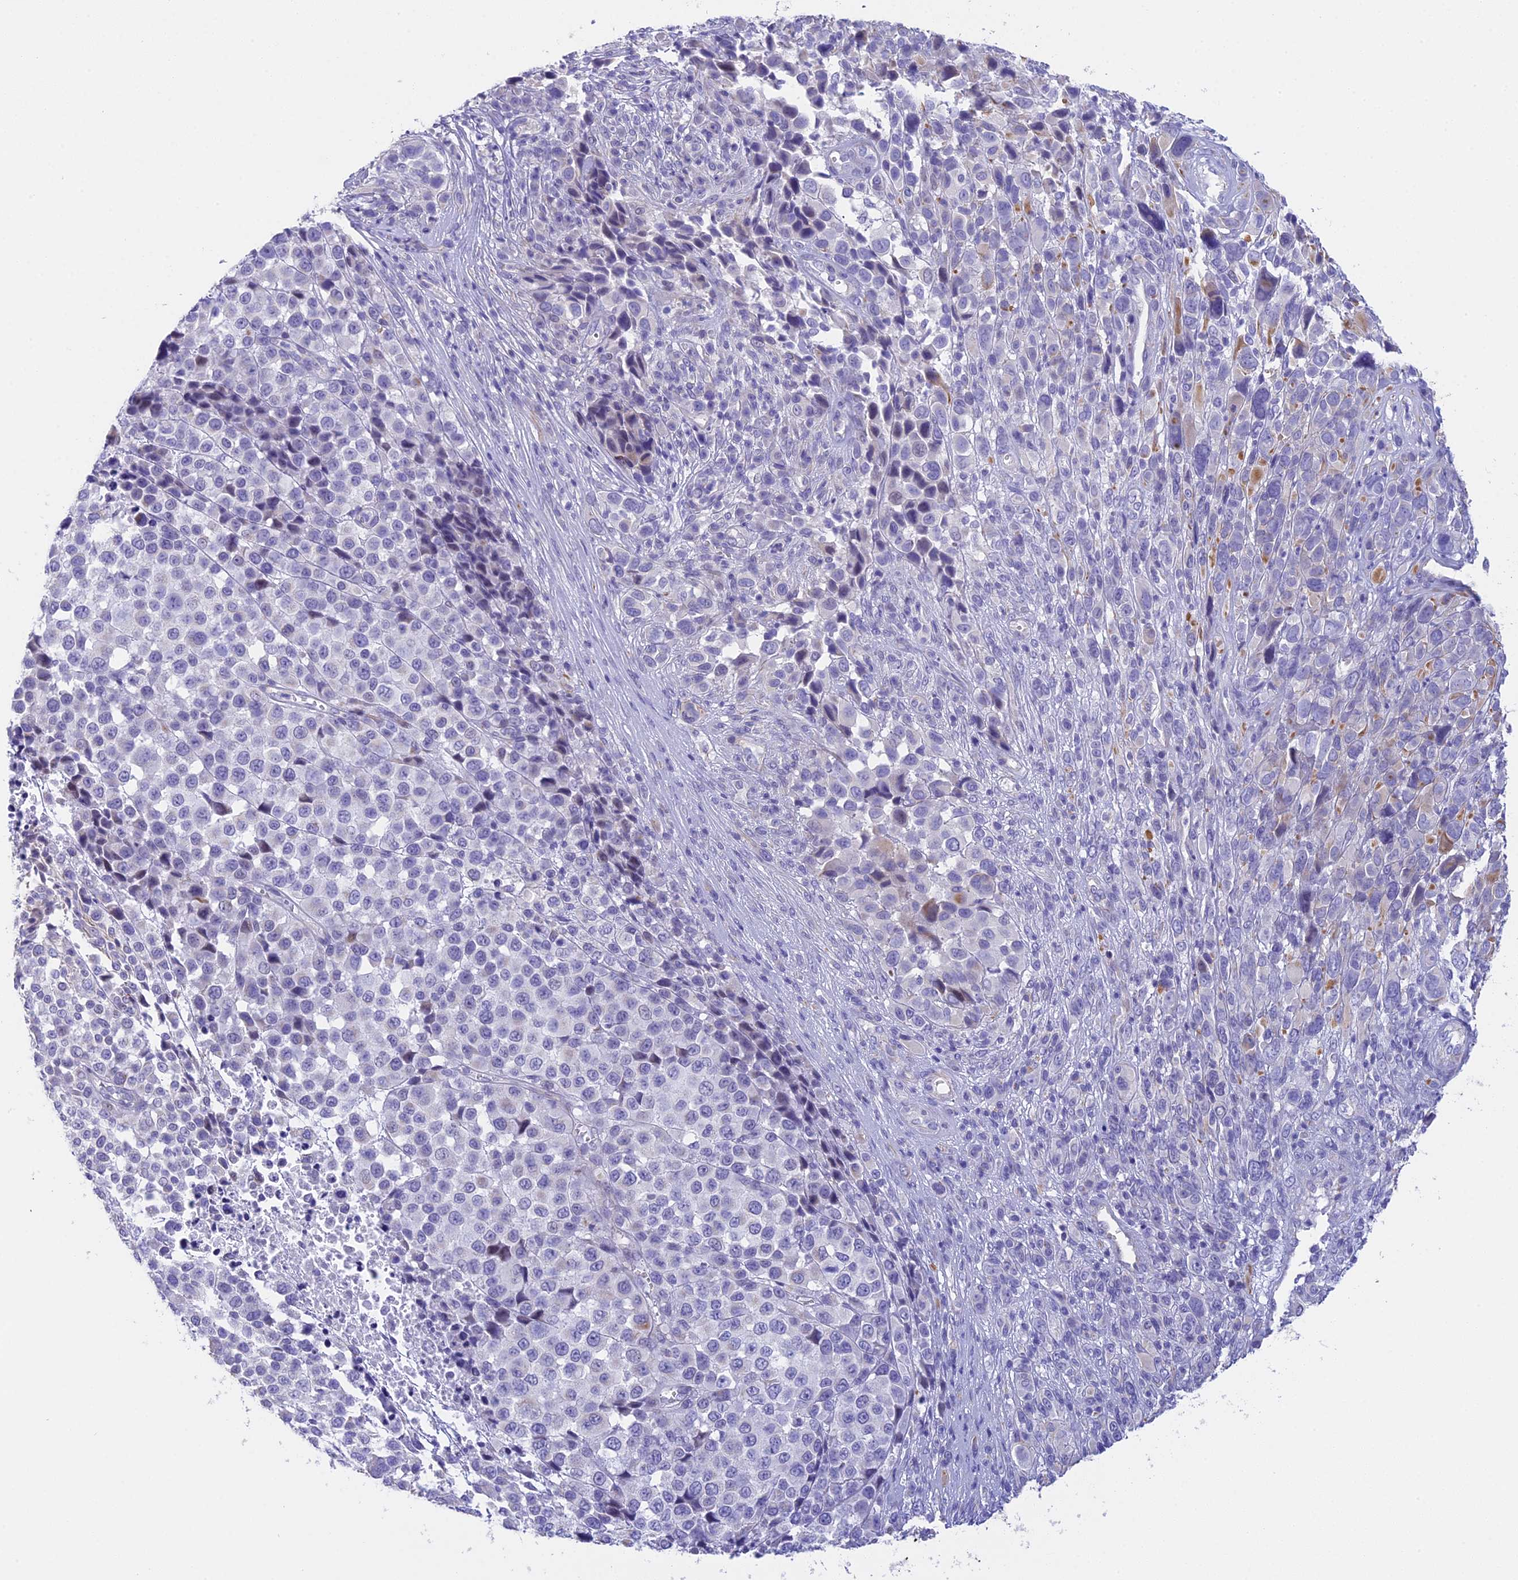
{"staining": {"intensity": "negative", "quantity": "none", "location": "none"}, "tissue": "melanoma", "cell_type": "Tumor cells", "image_type": "cancer", "snomed": [{"axis": "morphology", "description": "Malignant melanoma, NOS"}, {"axis": "topography", "description": "Skin of trunk"}], "caption": "High power microscopy histopathology image of an IHC image of malignant melanoma, revealing no significant positivity in tumor cells.", "gene": "TACSTD2", "patient": {"sex": "male", "age": 71}}